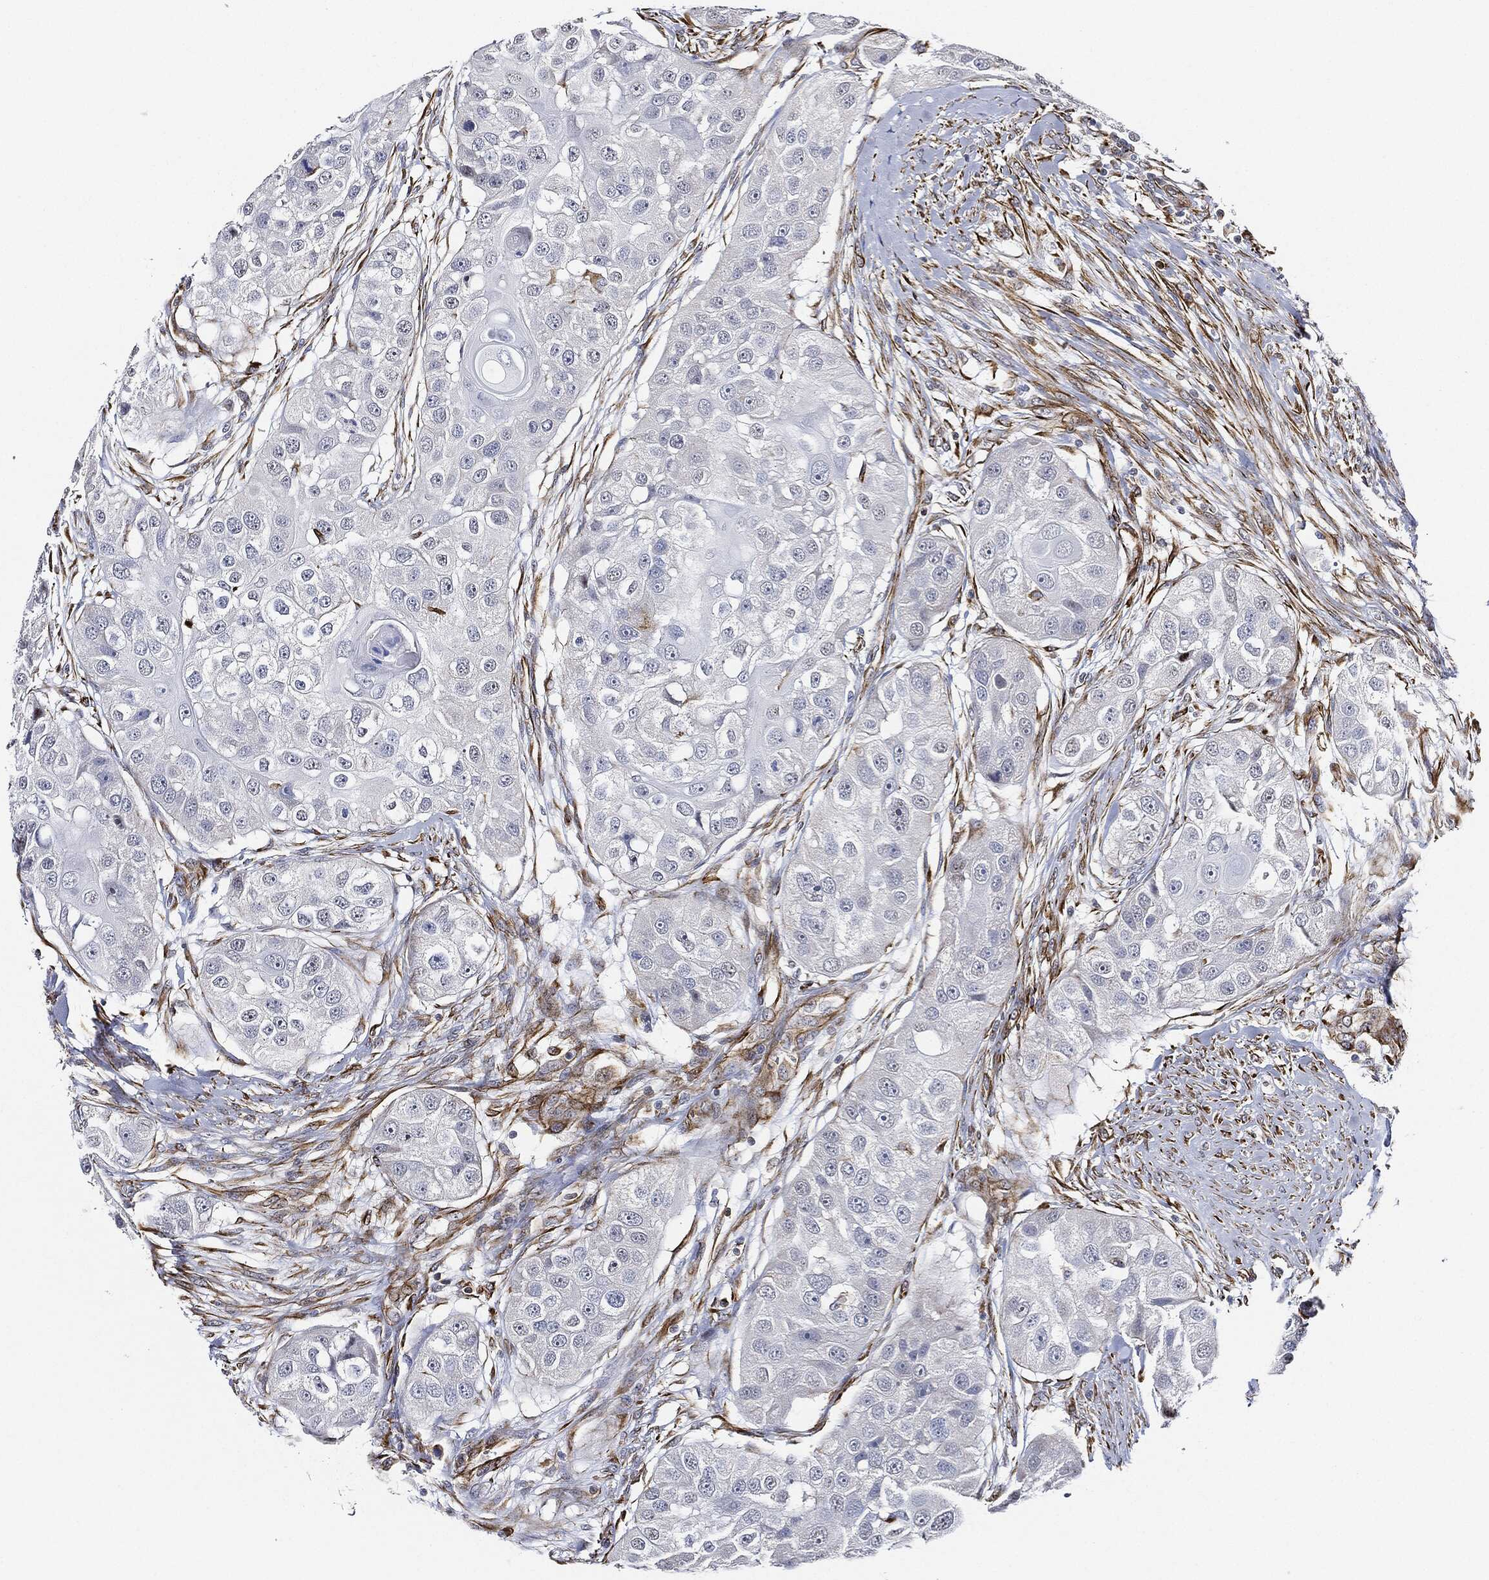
{"staining": {"intensity": "negative", "quantity": "none", "location": "none"}, "tissue": "head and neck cancer", "cell_type": "Tumor cells", "image_type": "cancer", "snomed": [{"axis": "morphology", "description": "Normal tissue, NOS"}, {"axis": "morphology", "description": "Squamous cell carcinoma, NOS"}, {"axis": "topography", "description": "Skeletal muscle"}, {"axis": "topography", "description": "Head-Neck"}], "caption": "This is an immunohistochemistry (IHC) photomicrograph of human squamous cell carcinoma (head and neck). There is no positivity in tumor cells.", "gene": "THSD1", "patient": {"sex": "male", "age": 51}}